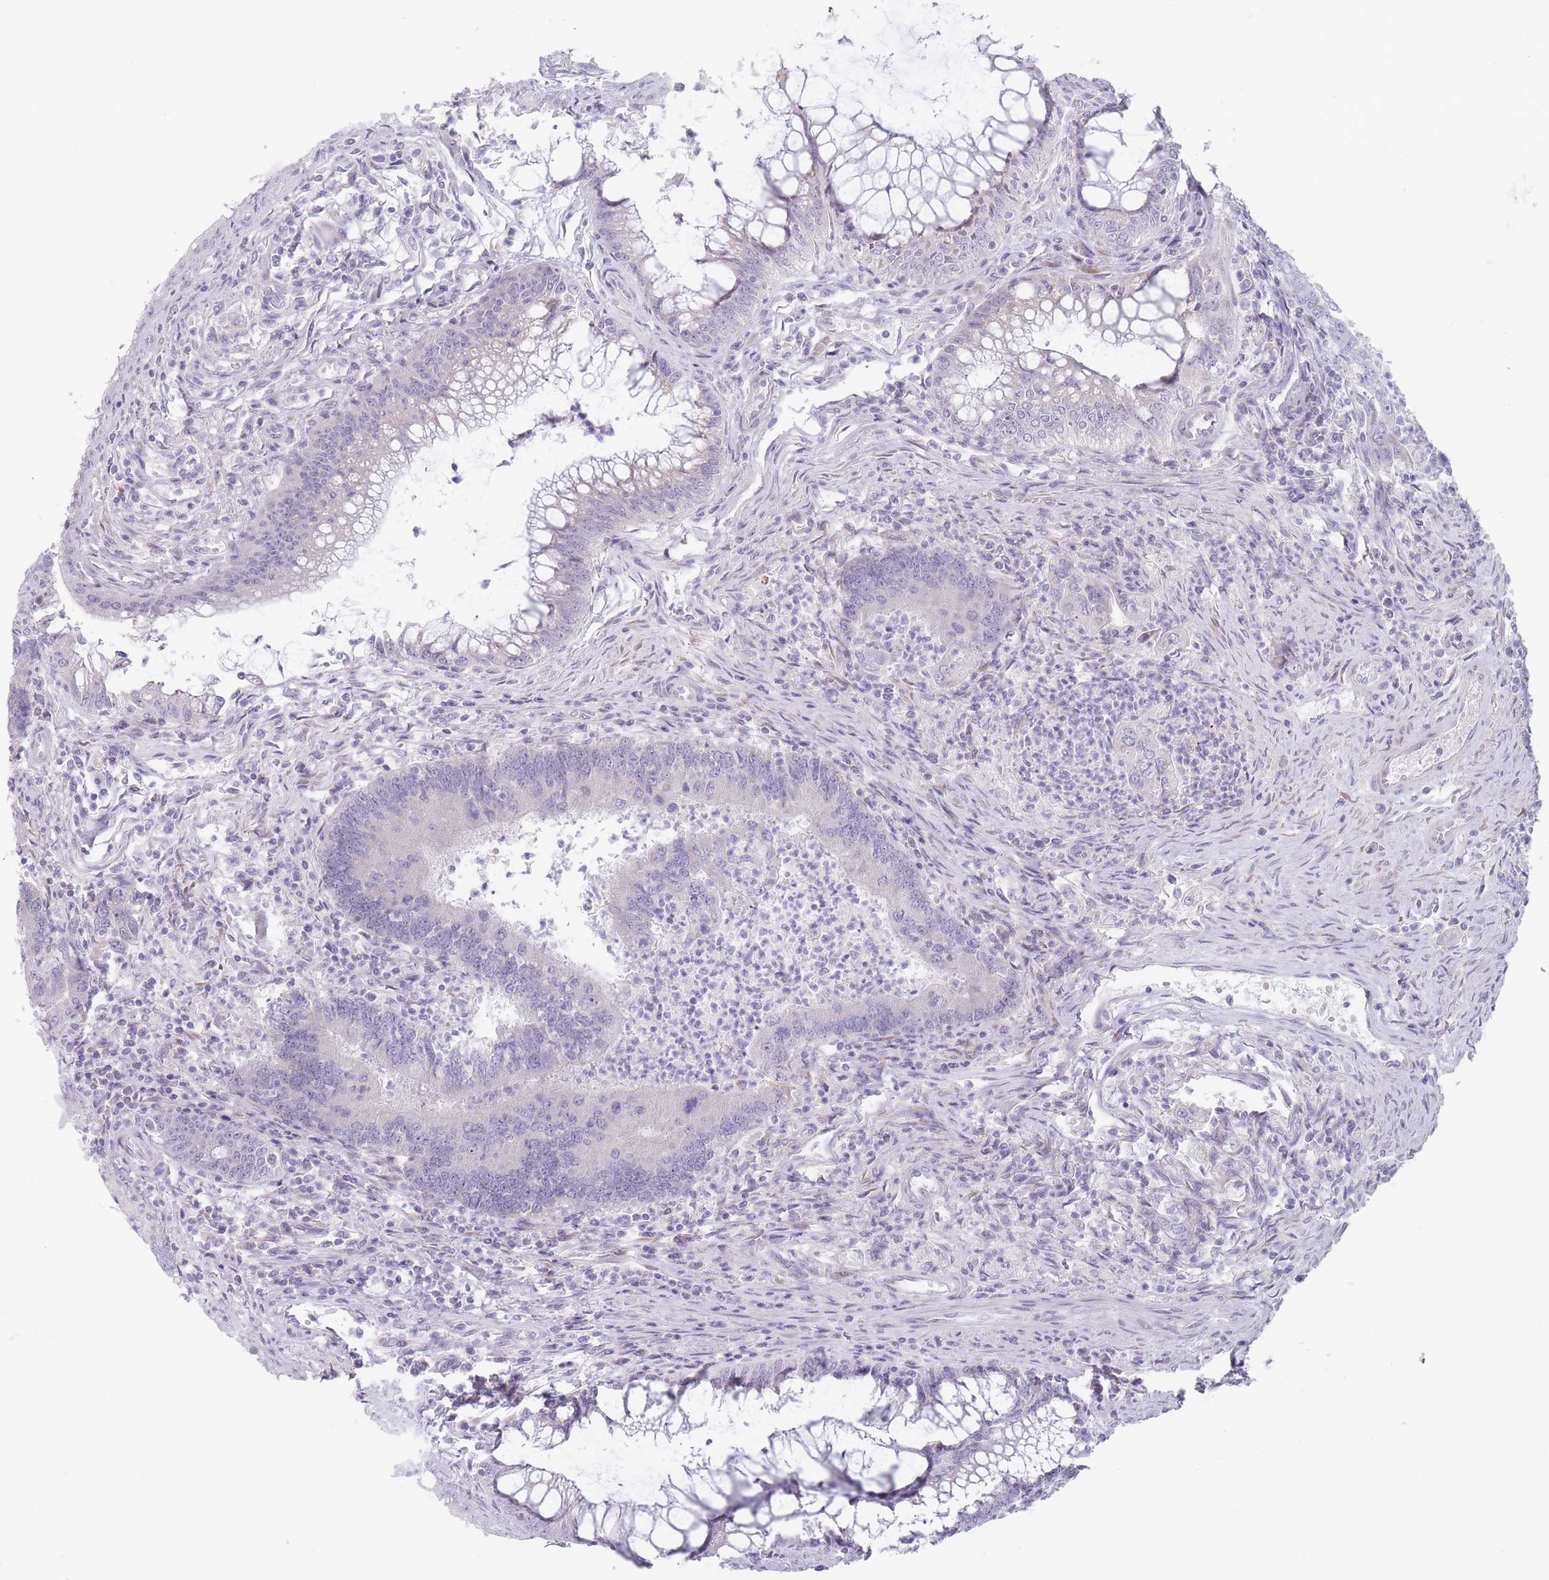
{"staining": {"intensity": "negative", "quantity": "none", "location": "none"}, "tissue": "colorectal cancer", "cell_type": "Tumor cells", "image_type": "cancer", "snomed": [{"axis": "morphology", "description": "Adenocarcinoma, NOS"}, {"axis": "topography", "description": "Colon"}], "caption": "A micrograph of colorectal cancer (adenocarcinoma) stained for a protein exhibits no brown staining in tumor cells.", "gene": "PAIP2B", "patient": {"sex": "female", "age": 67}}